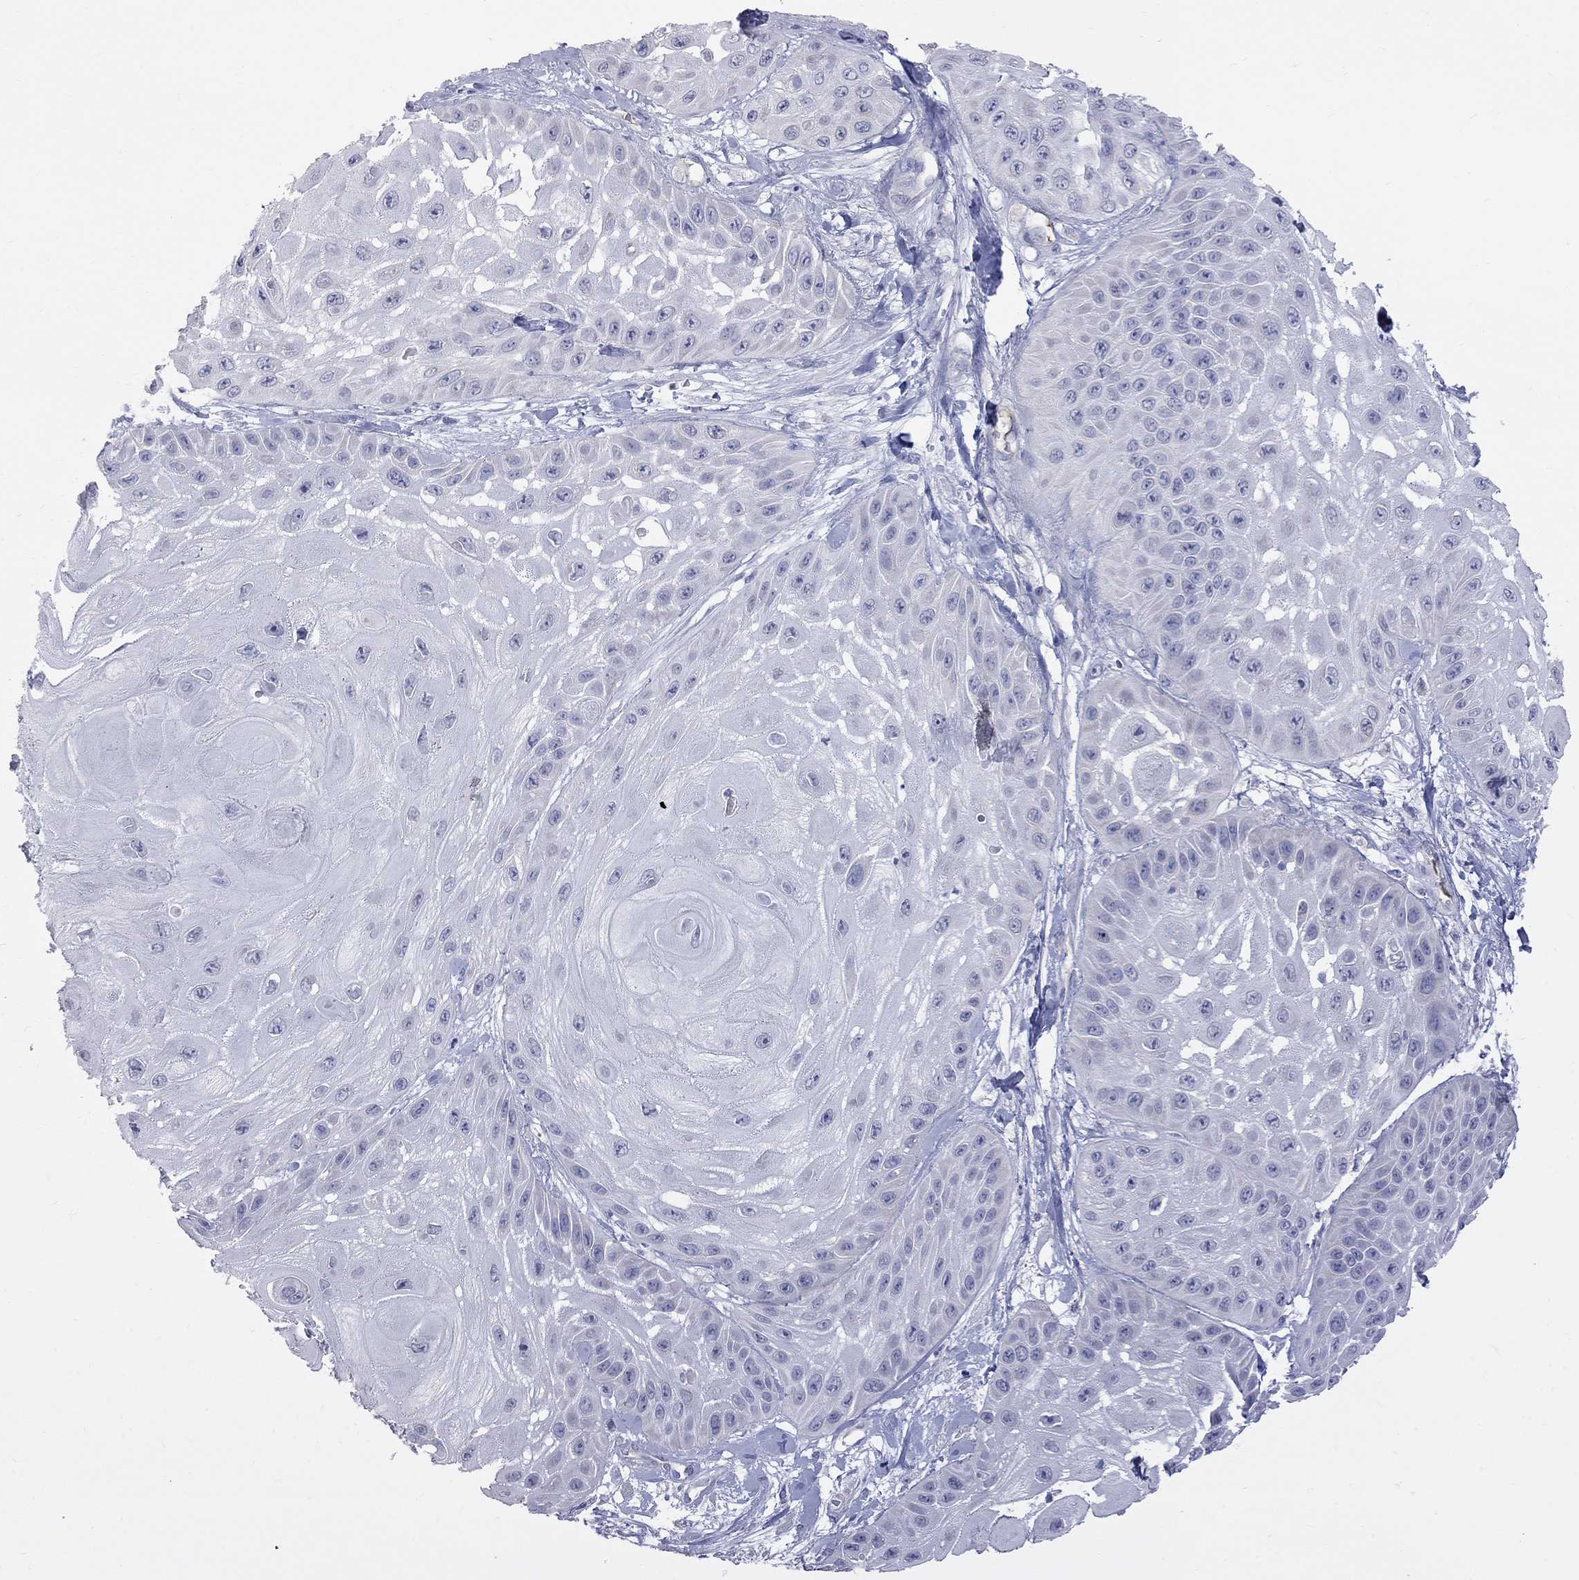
{"staining": {"intensity": "negative", "quantity": "none", "location": "none"}, "tissue": "skin cancer", "cell_type": "Tumor cells", "image_type": "cancer", "snomed": [{"axis": "morphology", "description": "Normal tissue, NOS"}, {"axis": "morphology", "description": "Squamous cell carcinoma, NOS"}, {"axis": "topography", "description": "Skin"}], "caption": "Immunohistochemical staining of skin cancer demonstrates no significant expression in tumor cells.", "gene": "KCND2", "patient": {"sex": "male", "age": 79}}